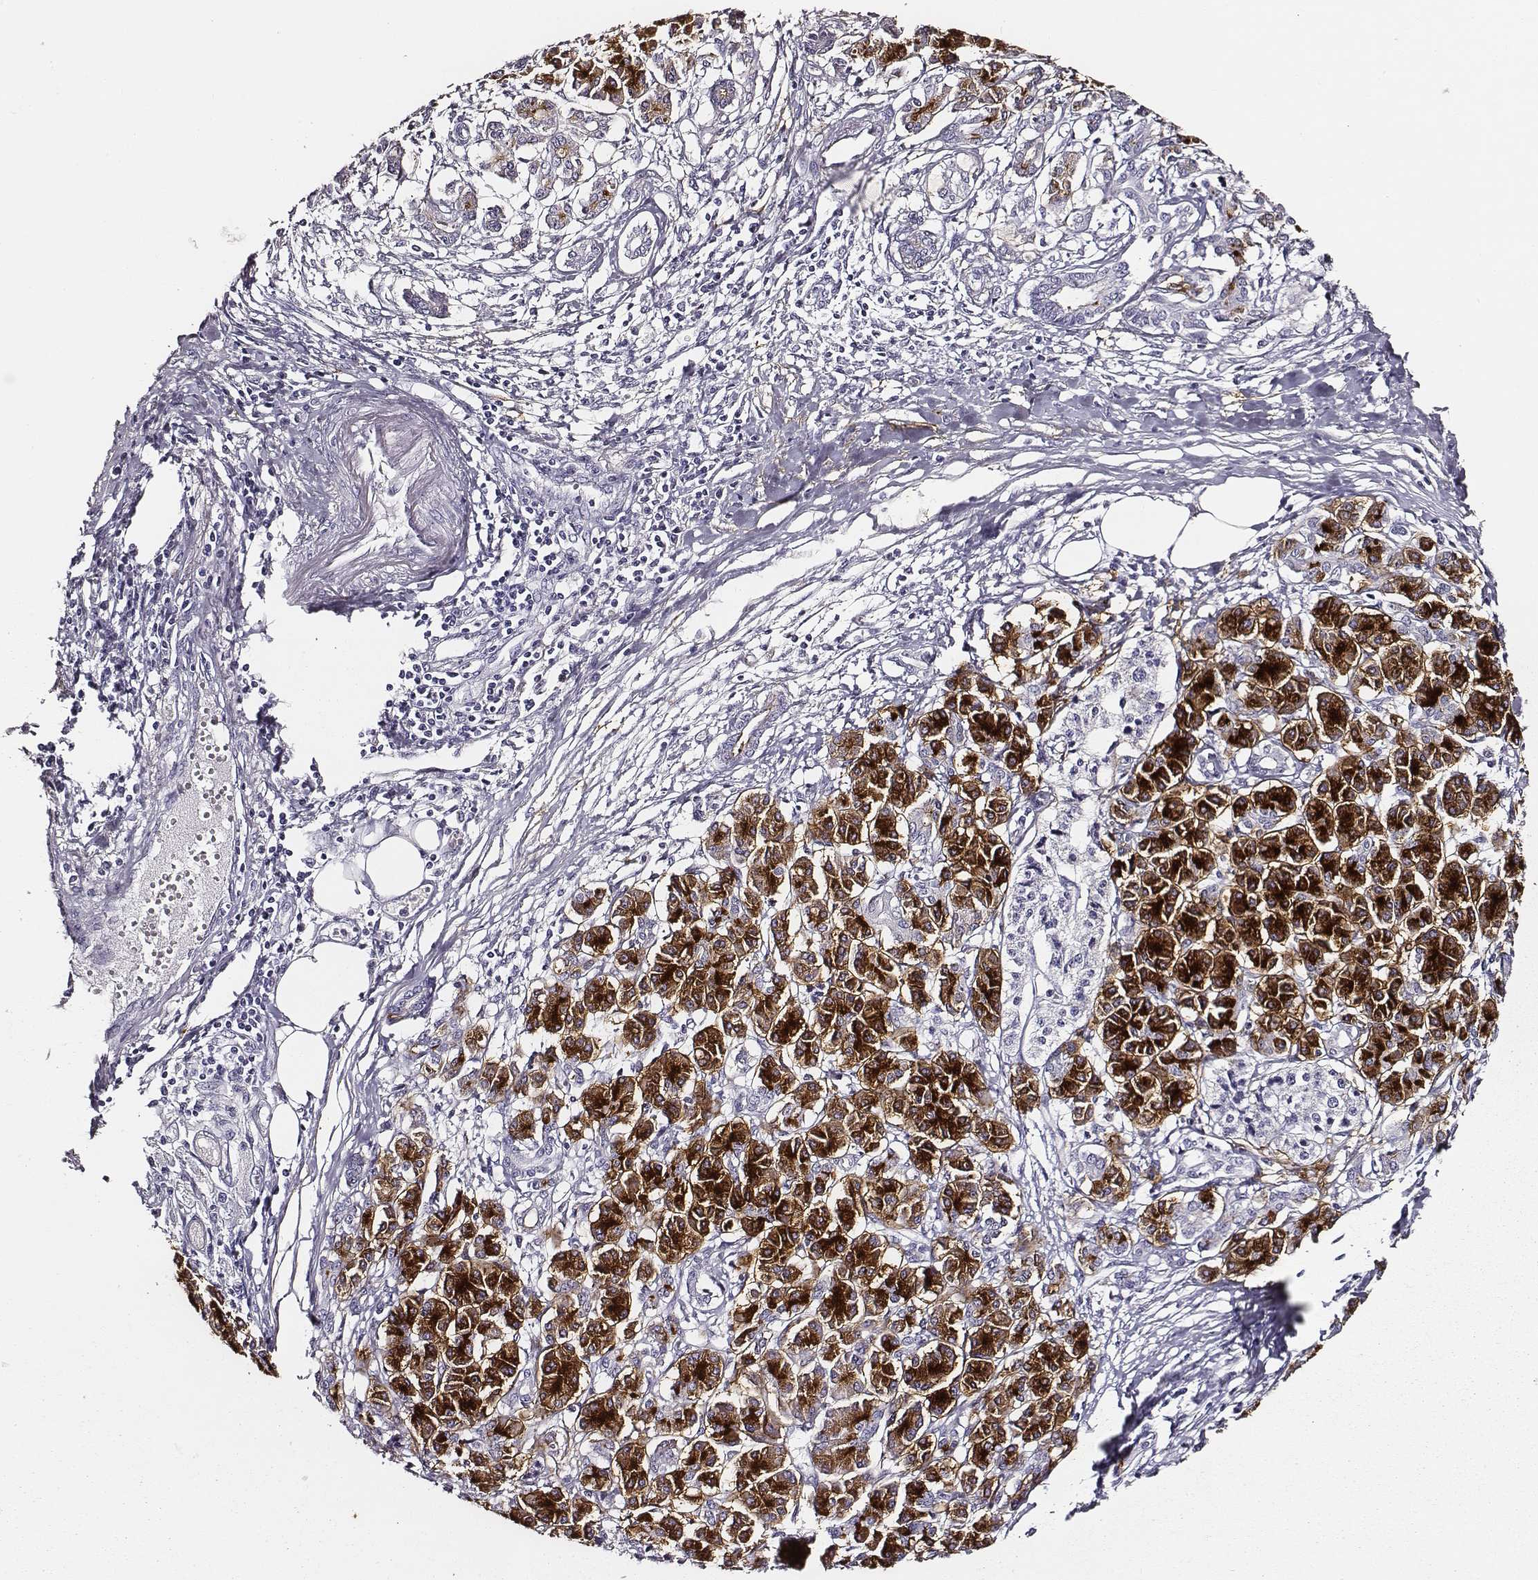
{"staining": {"intensity": "negative", "quantity": "none", "location": "none"}, "tissue": "pancreatic cancer", "cell_type": "Tumor cells", "image_type": "cancer", "snomed": [{"axis": "morphology", "description": "Adenocarcinoma, NOS"}, {"axis": "topography", "description": "Pancreas"}], "caption": "Immunohistochemical staining of pancreatic cancer (adenocarcinoma) demonstrates no significant positivity in tumor cells. The staining was performed using DAB to visualize the protein expression in brown, while the nuclei were stained in blue with hematoxylin (Magnification: 20x).", "gene": "DPEP1", "patient": {"sex": "female", "age": 68}}